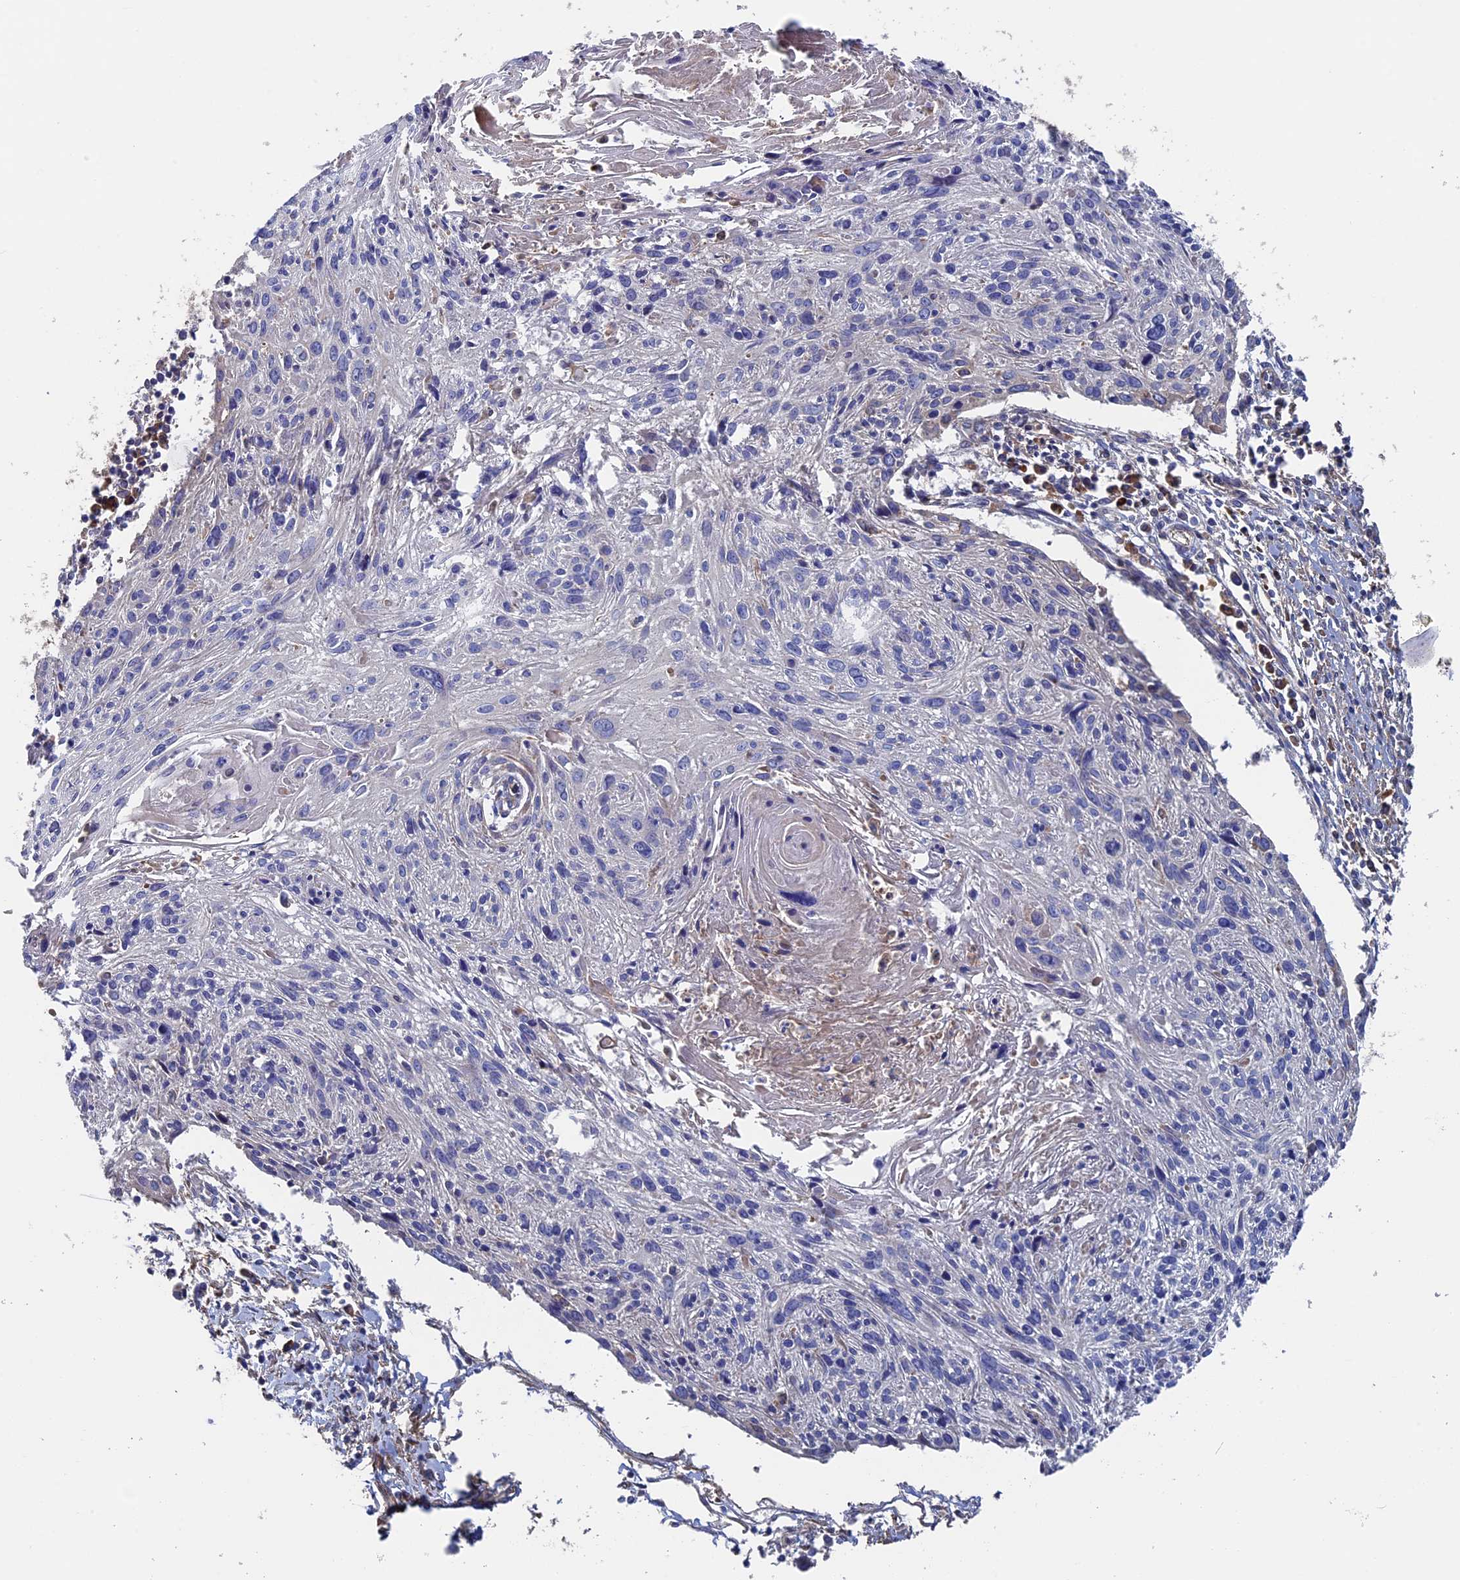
{"staining": {"intensity": "negative", "quantity": "none", "location": "none"}, "tissue": "cervical cancer", "cell_type": "Tumor cells", "image_type": "cancer", "snomed": [{"axis": "morphology", "description": "Squamous cell carcinoma, NOS"}, {"axis": "topography", "description": "Cervix"}], "caption": "IHC of squamous cell carcinoma (cervical) exhibits no positivity in tumor cells.", "gene": "DNAJC3", "patient": {"sex": "female", "age": 51}}